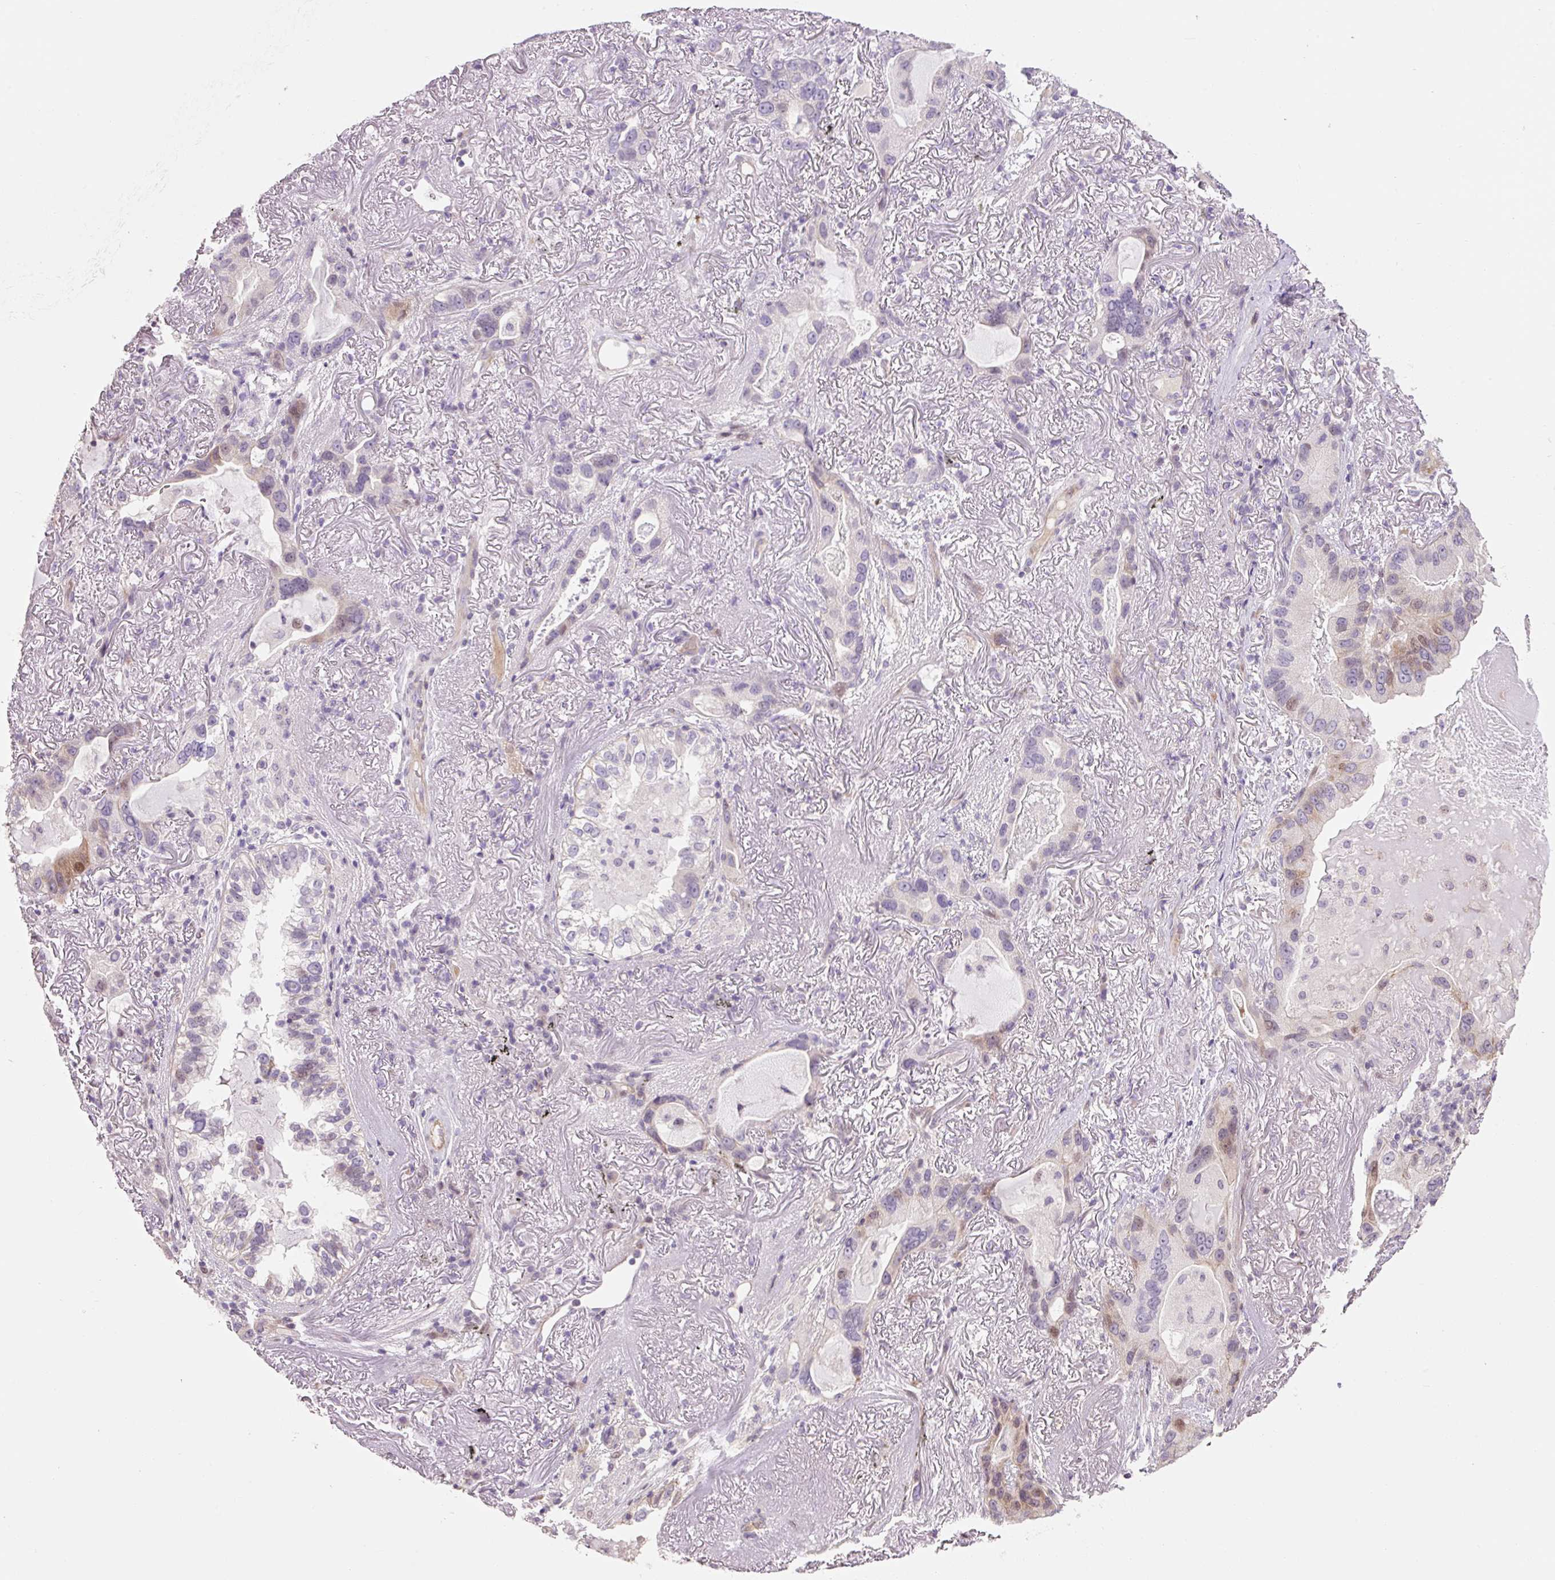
{"staining": {"intensity": "moderate", "quantity": "<25%", "location": "cytoplasmic/membranous,nuclear"}, "tissue": "lung cancer", "cell_type": "Tumor cells", "image_type": "cancer", "snomed": [{"axis": "morphology", "description": "Adenocarcinoma, NOS"}, {"axis": "topography", "description": "Lung"}], "caption": "Immunohistochemical staining of lung cancer exhibits low levels of moderate cytoplasmic/membranous and nuclear protein positivity in about <25% of tumor cells. (DAB = brown stain, brightfield microscopy at high magnification).", "gene": "ZNF552", "patient": {"sex": "female", "age": 69}}